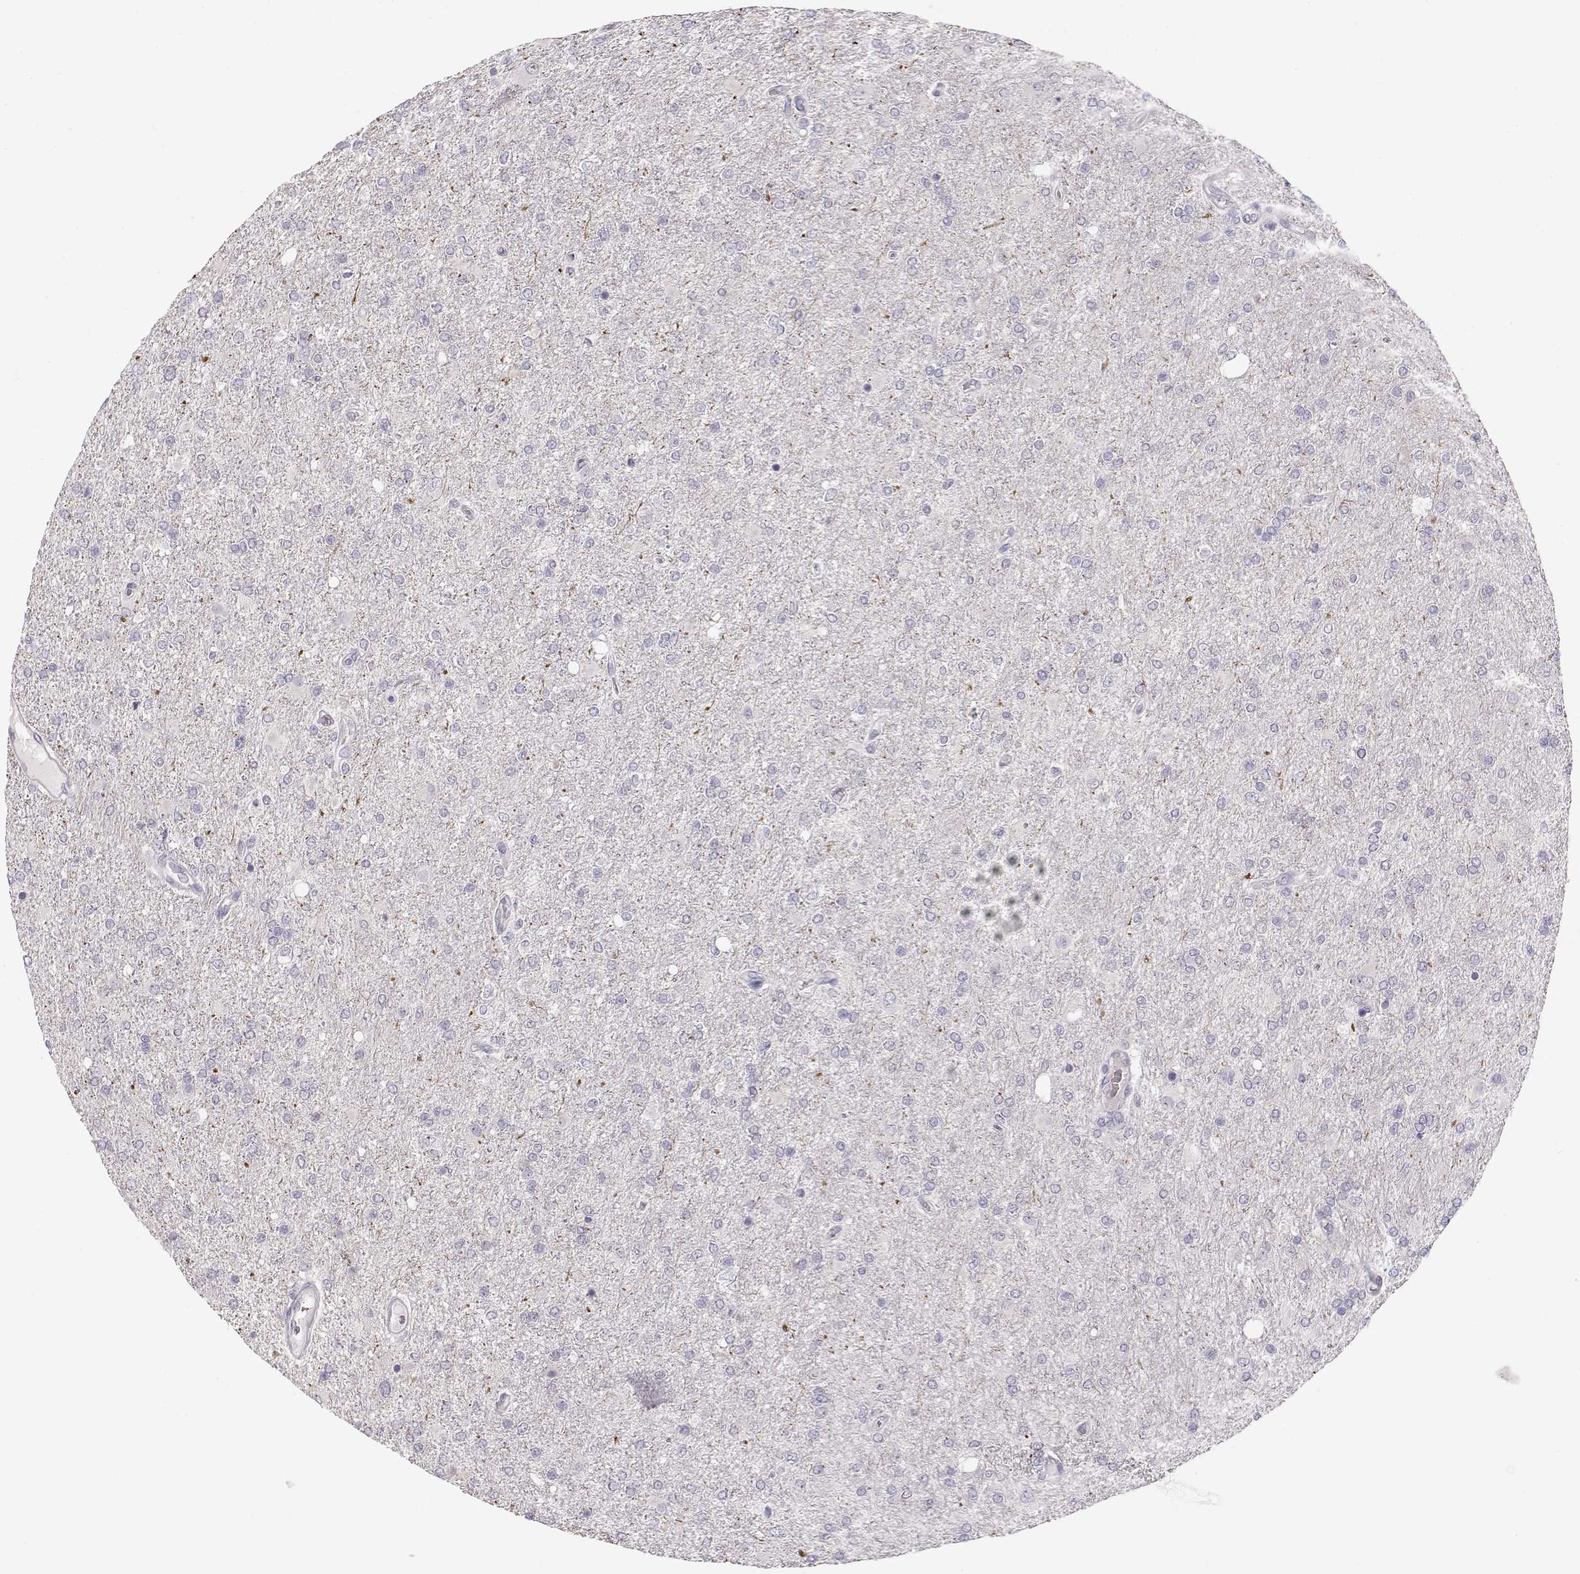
{"staining": {"intensity": "negative", "quantity": "none", "location": "none"}, "tissue": "glioma", "cell_type": "Tumor cells", "image_type": "cancer", "snomed": [{"axis": "morphology", "description": "Glioma, malignant, High grade"}, {"axis": "topography", "description": "Cerebral cortex"}], "caption": "Tumor cells are negative for brown protein staining in malignant high-grade glioma.", "gene": "TTC26", "patient": {"sex": "male", "age": 70}}